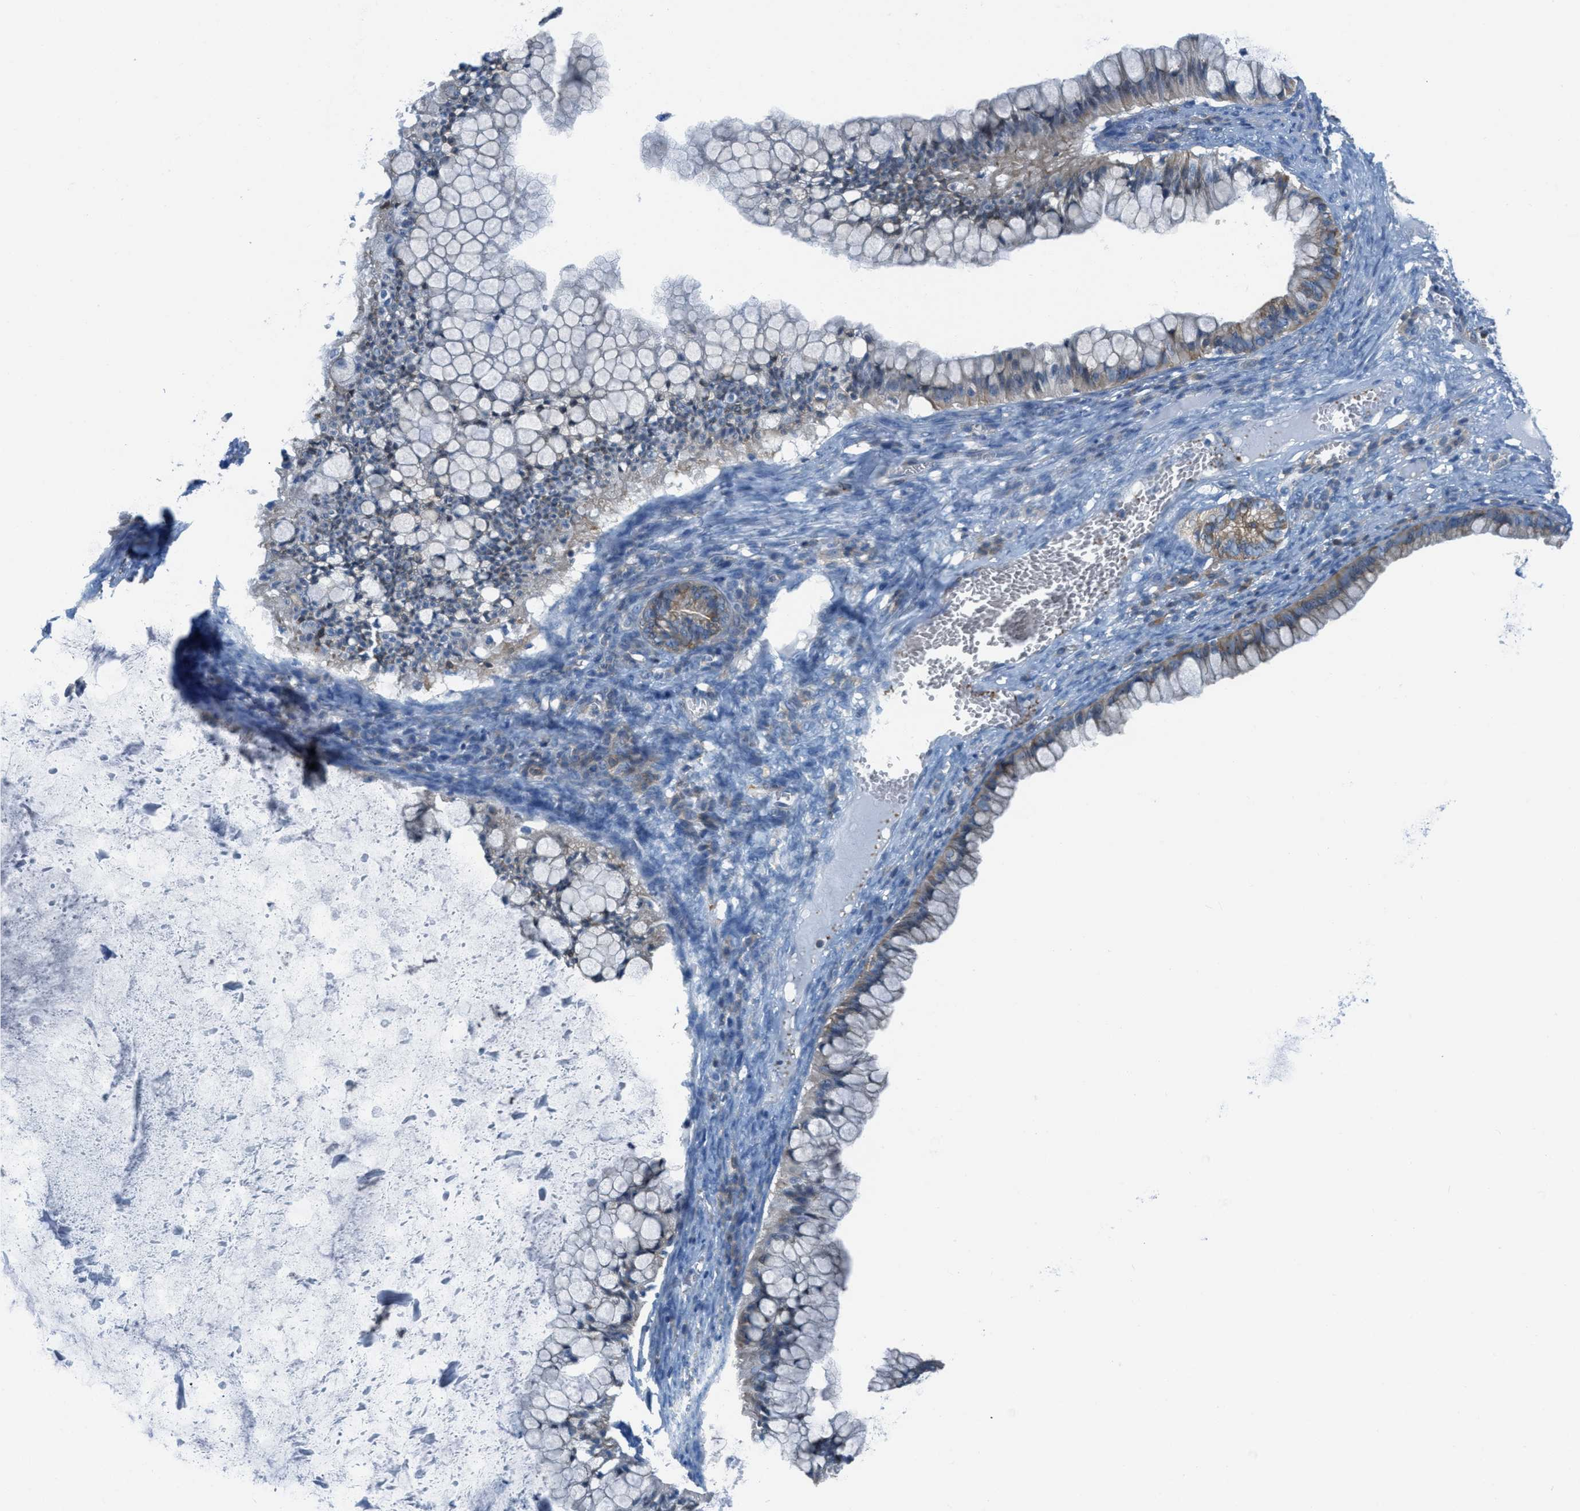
{"staining": {"intensity": "weak", "quantity": "<25%", "location": "cytoplasmic/membranous"}, "tissue": "ovarian cancer", "cell_type": "Tumor cells", "image_type": "cancer", "snomed": [{"axis": "morphology", "description": "Cystadenocarcinoma, mucinous, NOS"}, {"axis": "topography", "description": "Ovary"}], "caption": "Immunohistochemistry of human mucinous cystadenocarcinoma (ovarian) reveals no positivity in tumor cells.", "gene": "MAPRE2", "patient": {"sex": "female", "age": 57}}